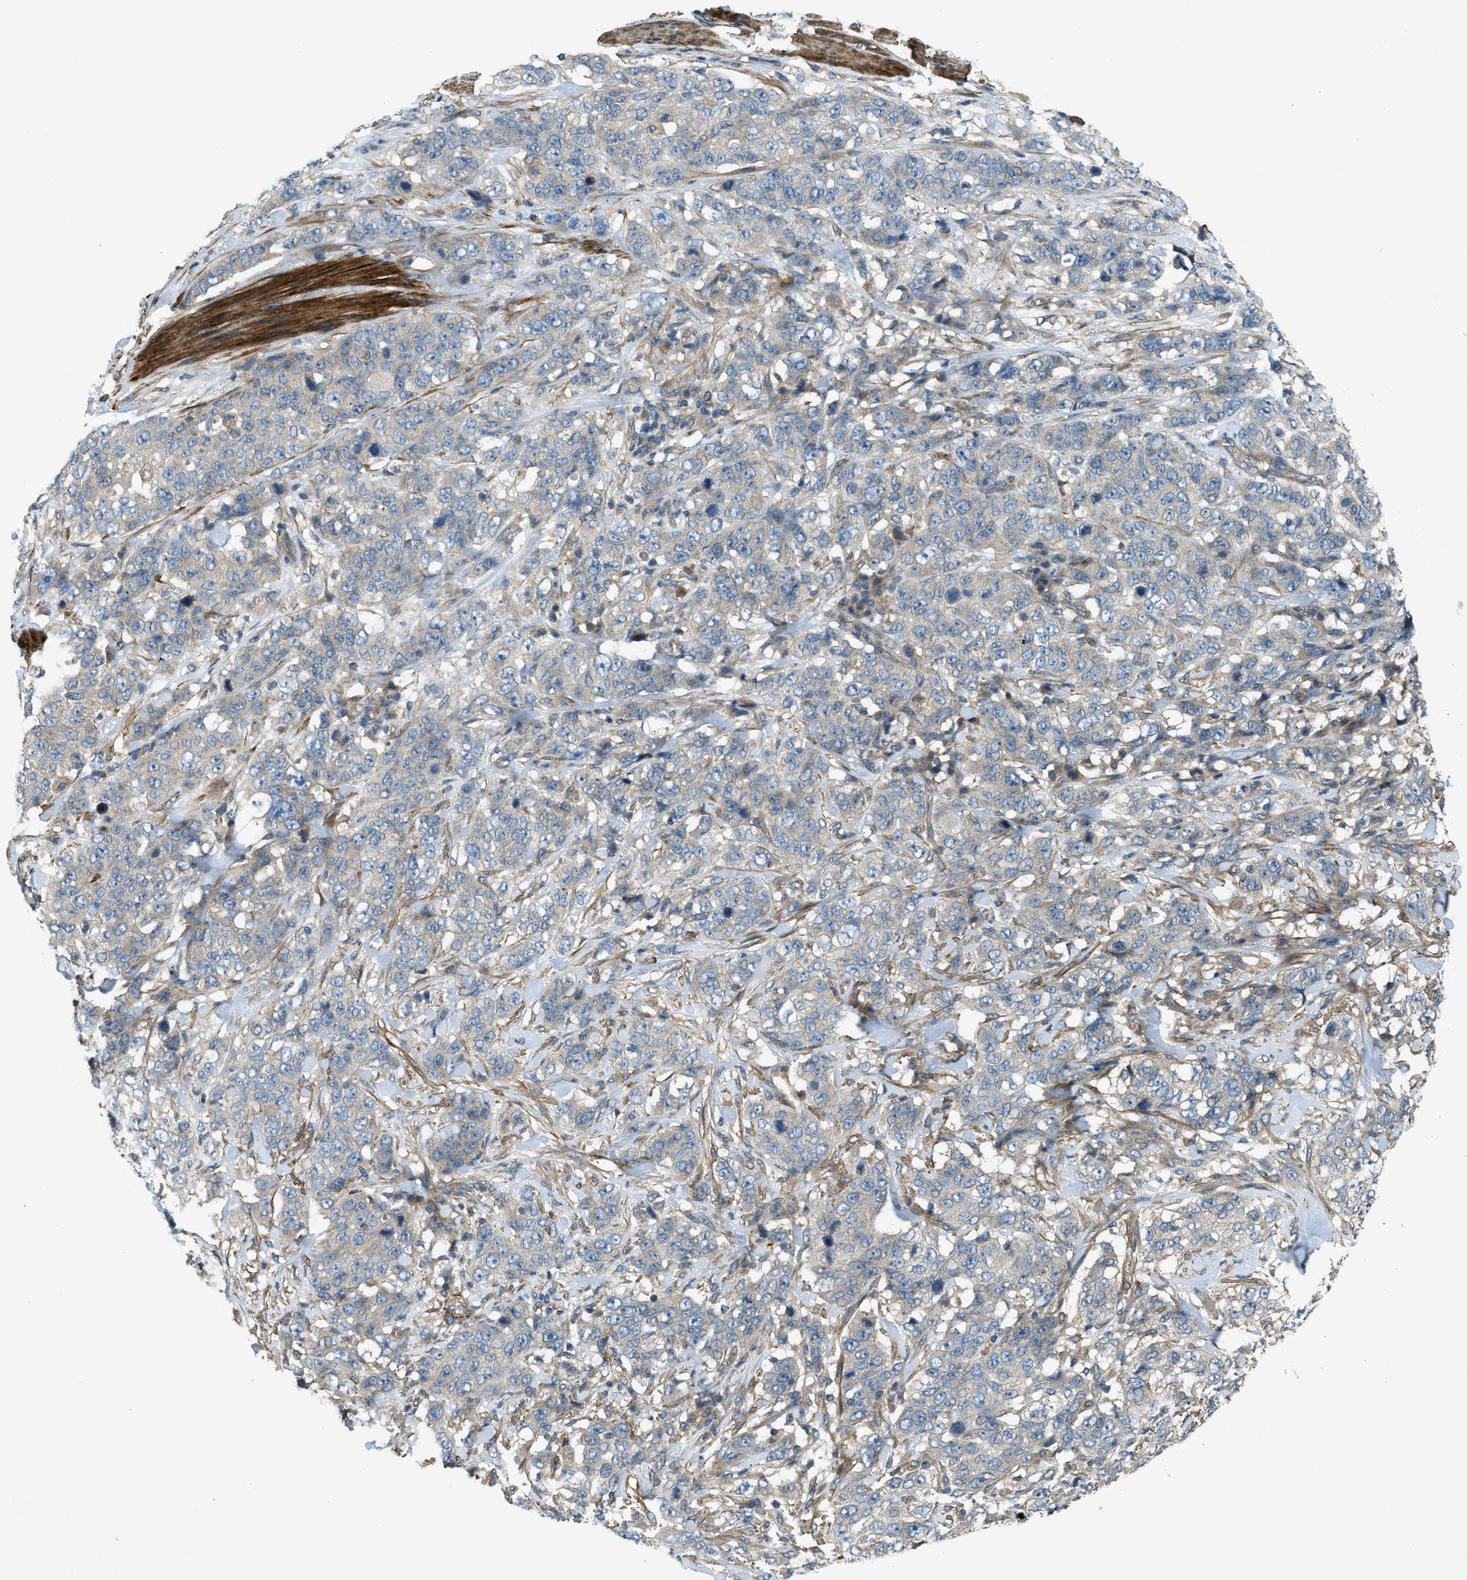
{"staining": {"intensity": "weak", "quantity": ">75%", "location": "cytoplasmic/membranous"}, "tissue": "stomach cancer", "cell_type": "Tumor cells", "image_type": "cancer", "snomed": [{"axis": "morphology", "description": "Adenocarcinoma, NOS"}, {"axis": "topography", "description": "Stomach"}], "caption": "A low amount of weak cytoplasmic/membranous positivity is identified in about >75% of tumor cells in stomach cancer (adenocarcinoma) tissue. (DAB IHC with brightfield microscopy, high magnification).", "gene": "VEZT", "patient": {"sex": "male", "age": 48}}